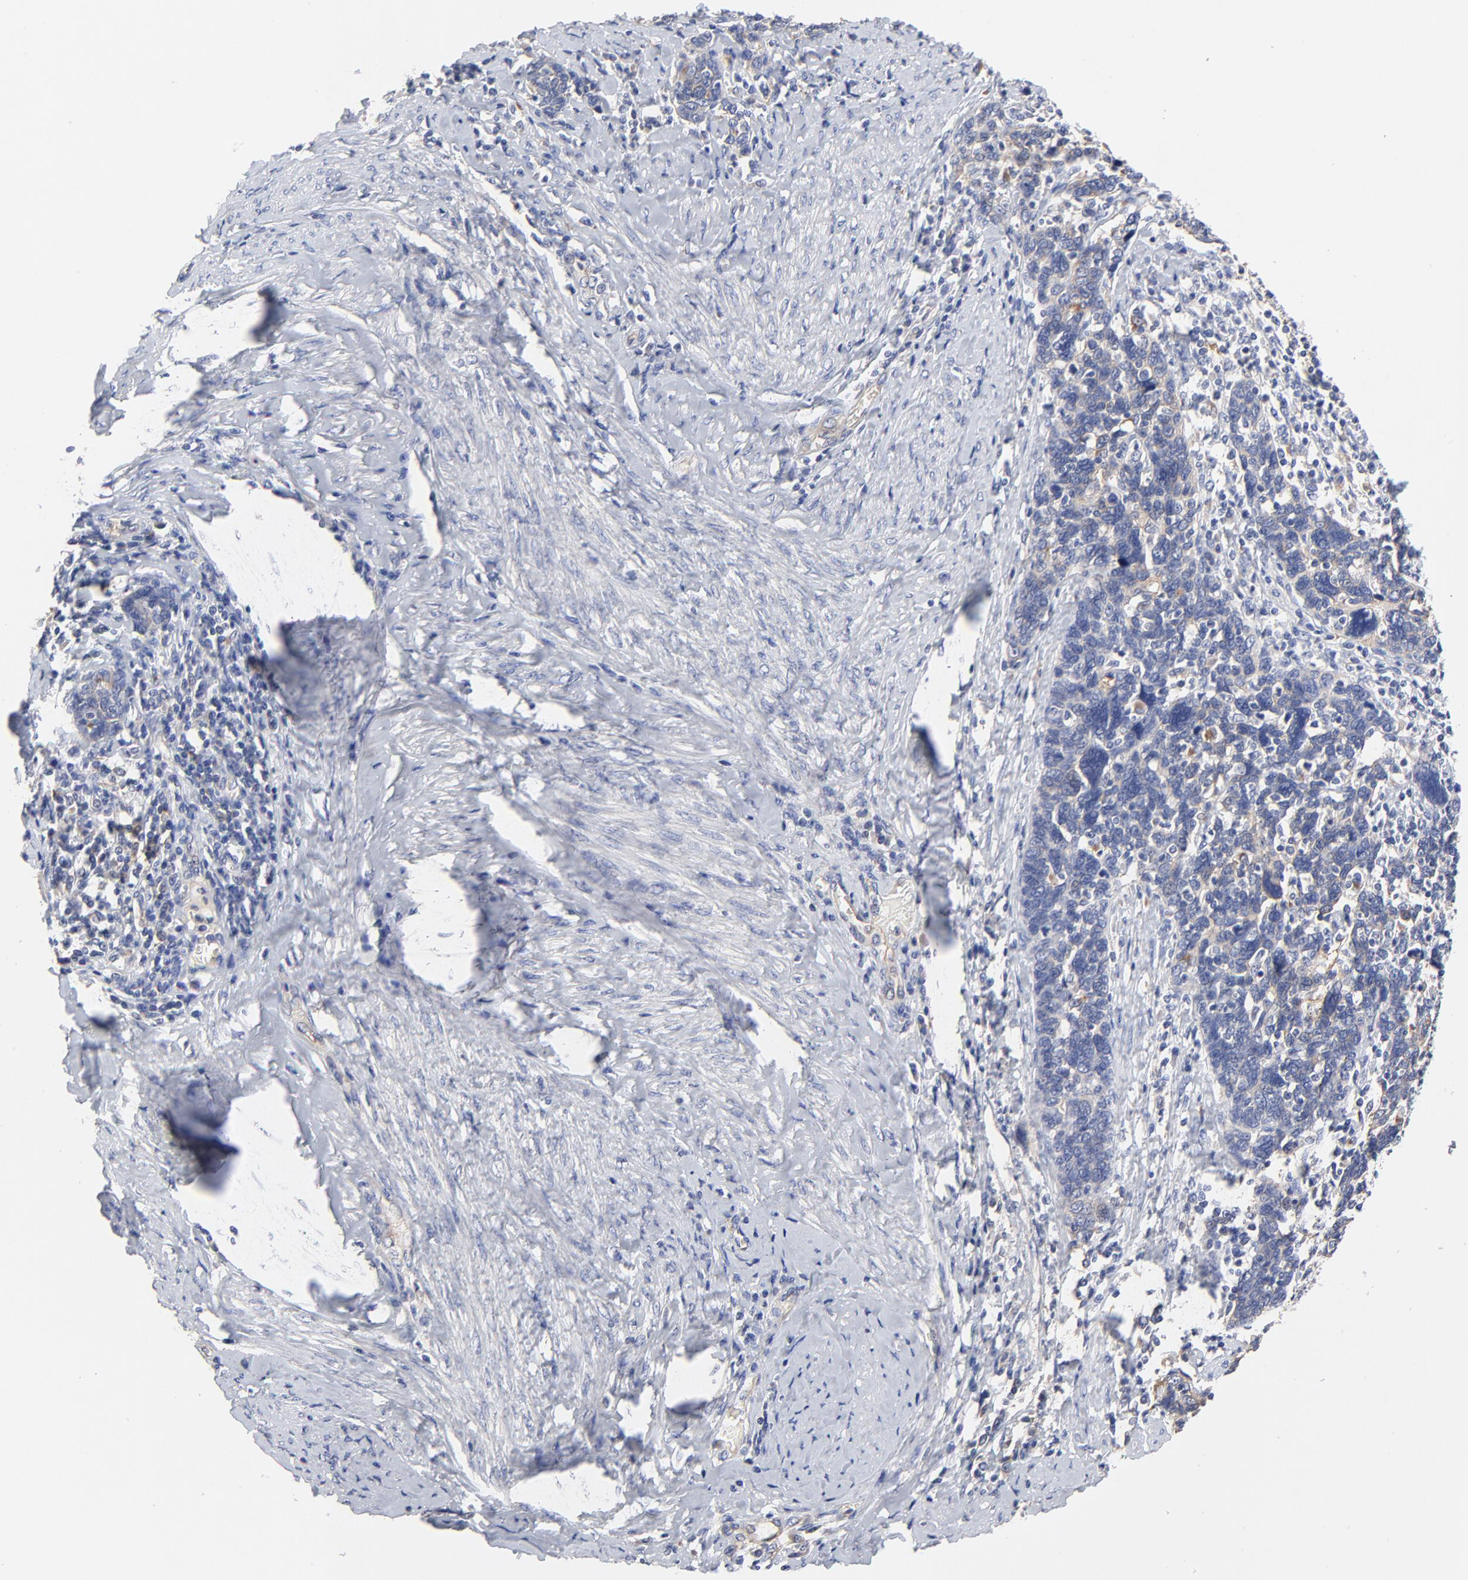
{"staining": {"intensity": "negative", "quantity": "none", "location": "none"}, "tissue": "cervical cancer", "cell_type": "Tumor cells", "image_type": "cancer", "snomed": [{"axis": "morphology", "description": "Squamous cell carcinoma, NOS"}, {"axis": "topography", "description": "Cervix"}], "caption": "DAB immunohistochemical staining of squamous cell carcinoma (cervical) demonstrates no significant expression in tumor cells.", "gene": "FBXL2", "patient": {"sex": "female", "age": 41}}